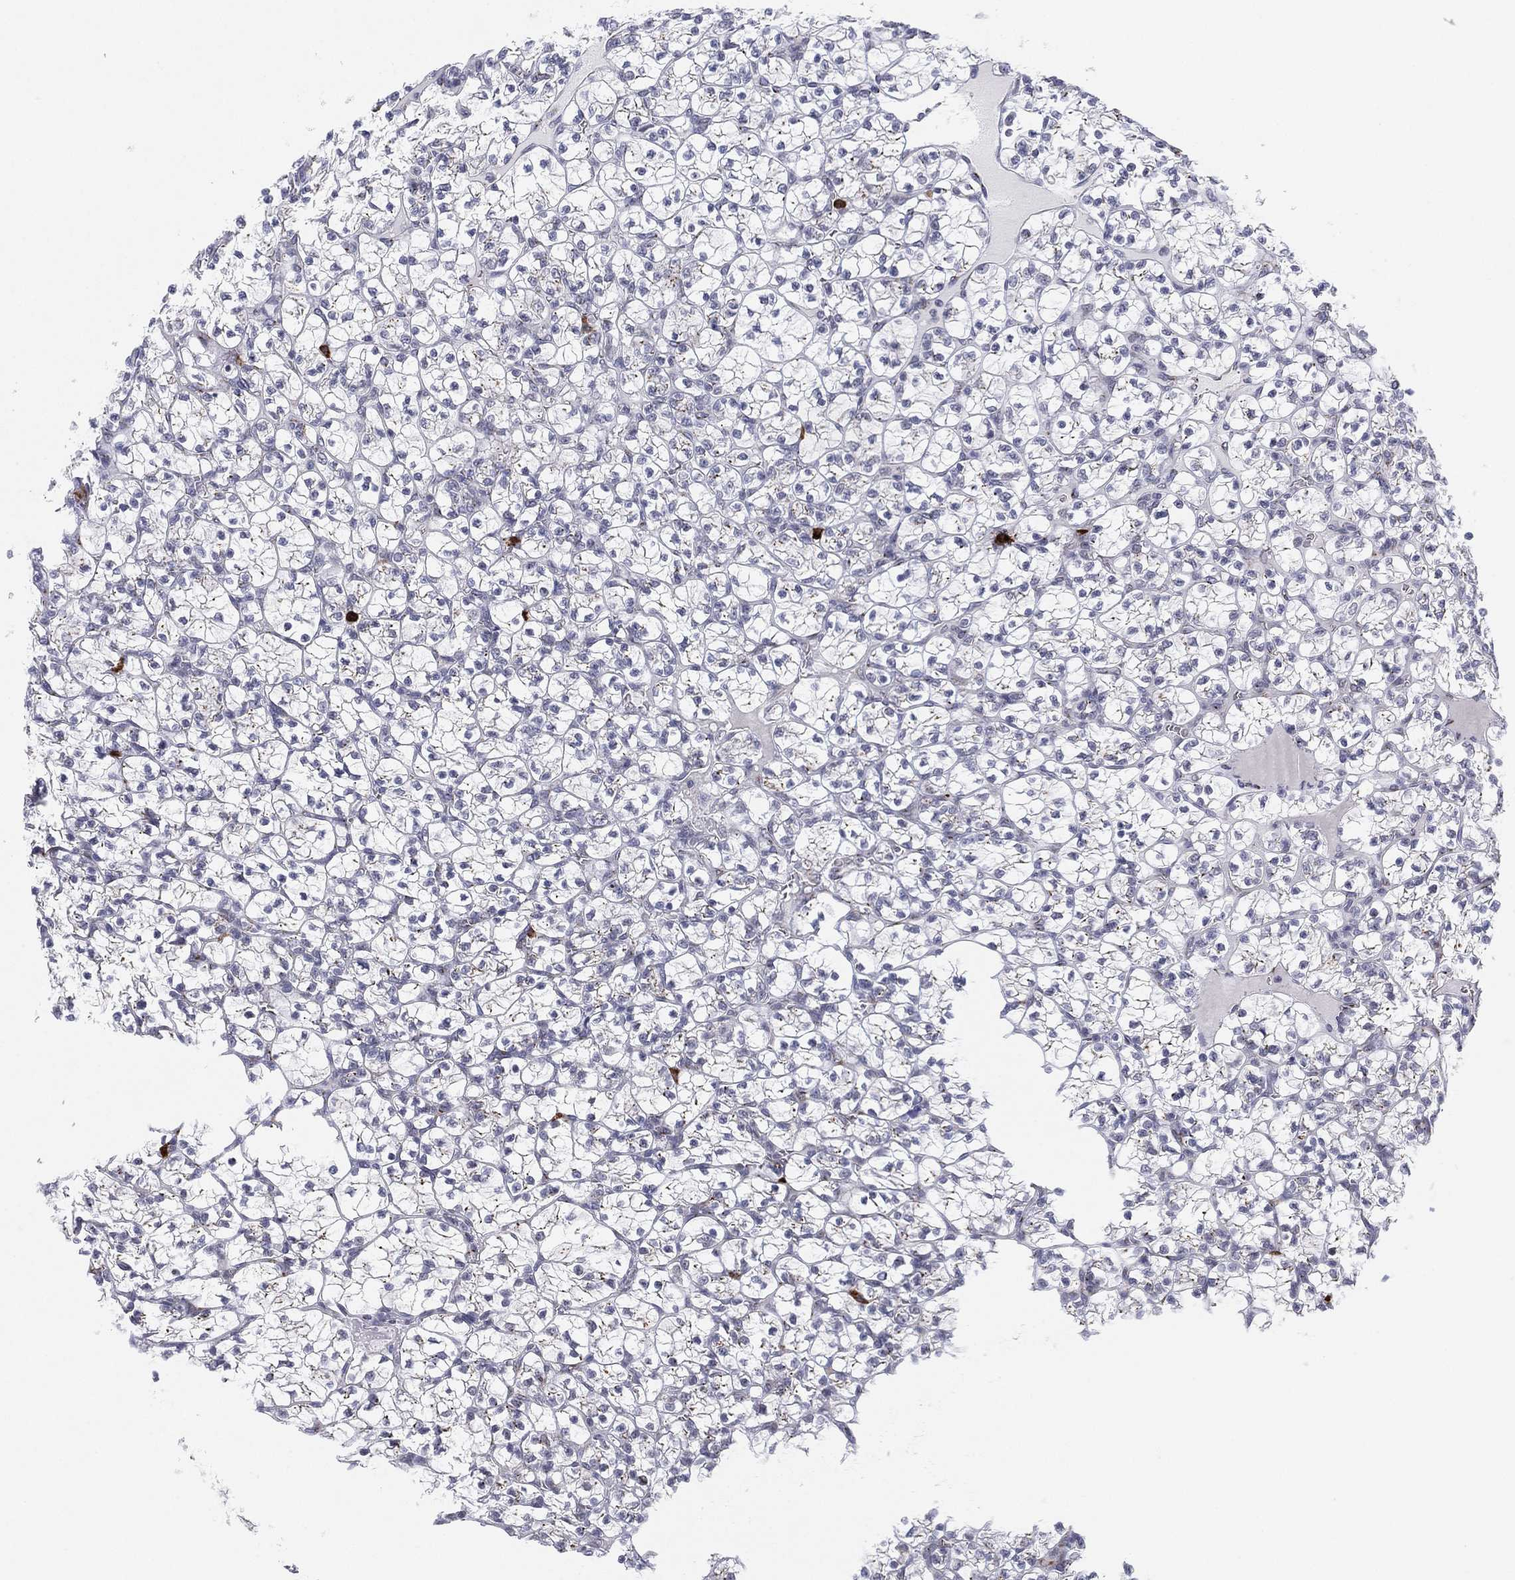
{"staining": {"intensity": "negative", "quantity": "none", "location": "none"}, "tissue": "renal cancer", "cell_type": "Tumor cells", "image_type": "cancer", "snomed": [{"axis": "morphology", "description": "Adenocarcinoma, NOS"}, {"axis": "topography", "description": "Kidney"}], "caption": "Immunohistochemistry (IHC) histopathology image of neoplastic tissue: renal adenocarcinoma stained with DAB (3,3'-diaminobenzidine) displays no significant protein expression in tumor cells.", "gene": "CD177", "patient": {"sex": "female", "age": 89}}